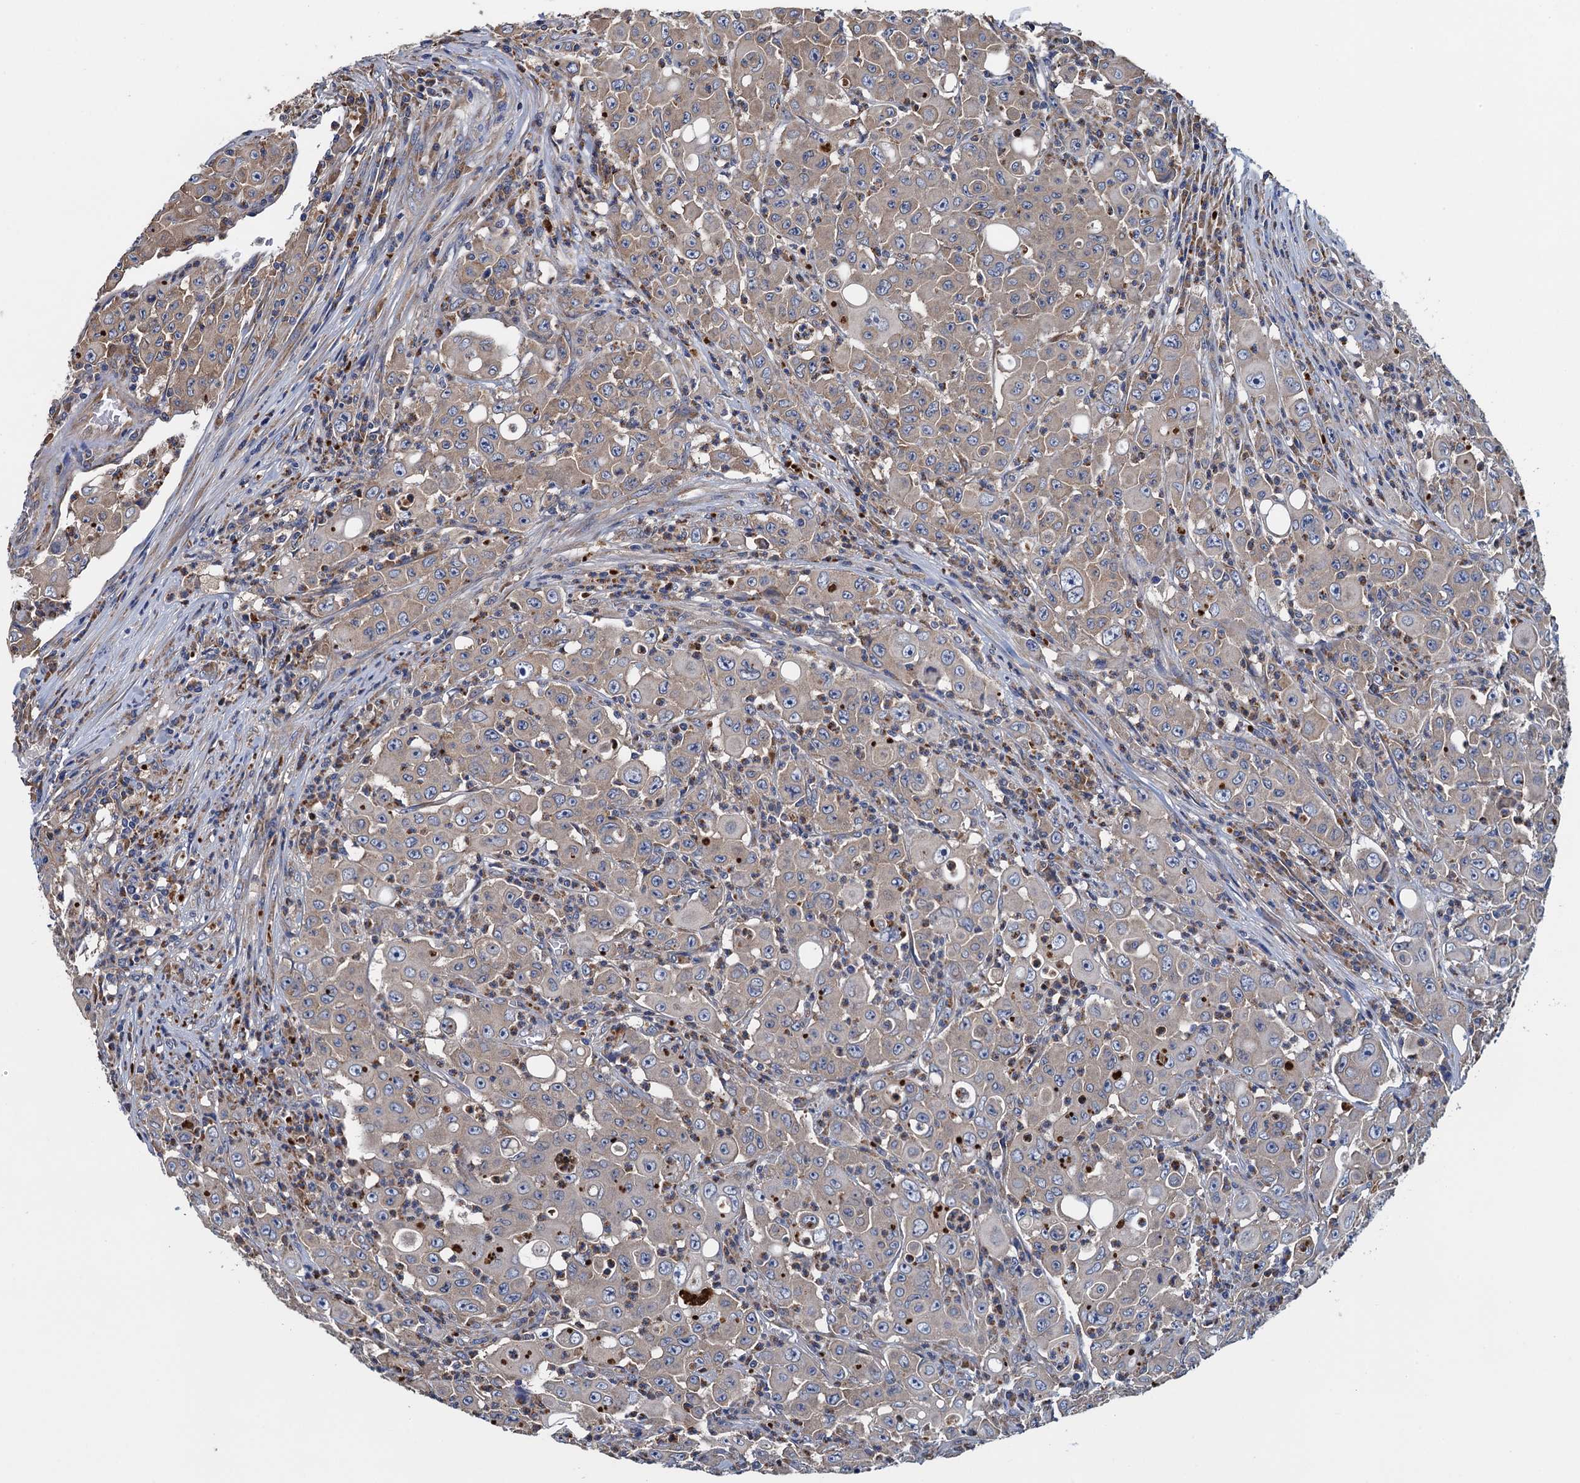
{"staining": {"intensity": "weak", "quantity": ">75%", "location": "cytoplasmic/membranous"}, "tissue": "colorectal cancer", "cell_type": "Tumor cells", "image_type": "cancer", "snomed": [{"axis": "morphology", "description": "Adenocarcinoma, NOS"}, {"axis": "topography", "description": "Colon"}], "caption": "Weak cytoplasmic/membranous expression is present in about >75% of tumor cells in colorectal cancer (adenocarcinoma). The protein is shown in brown color, while the nuclei are stained blue.", "gene": "ADCY9", "patient": {"sex": "male", "age": 51}}